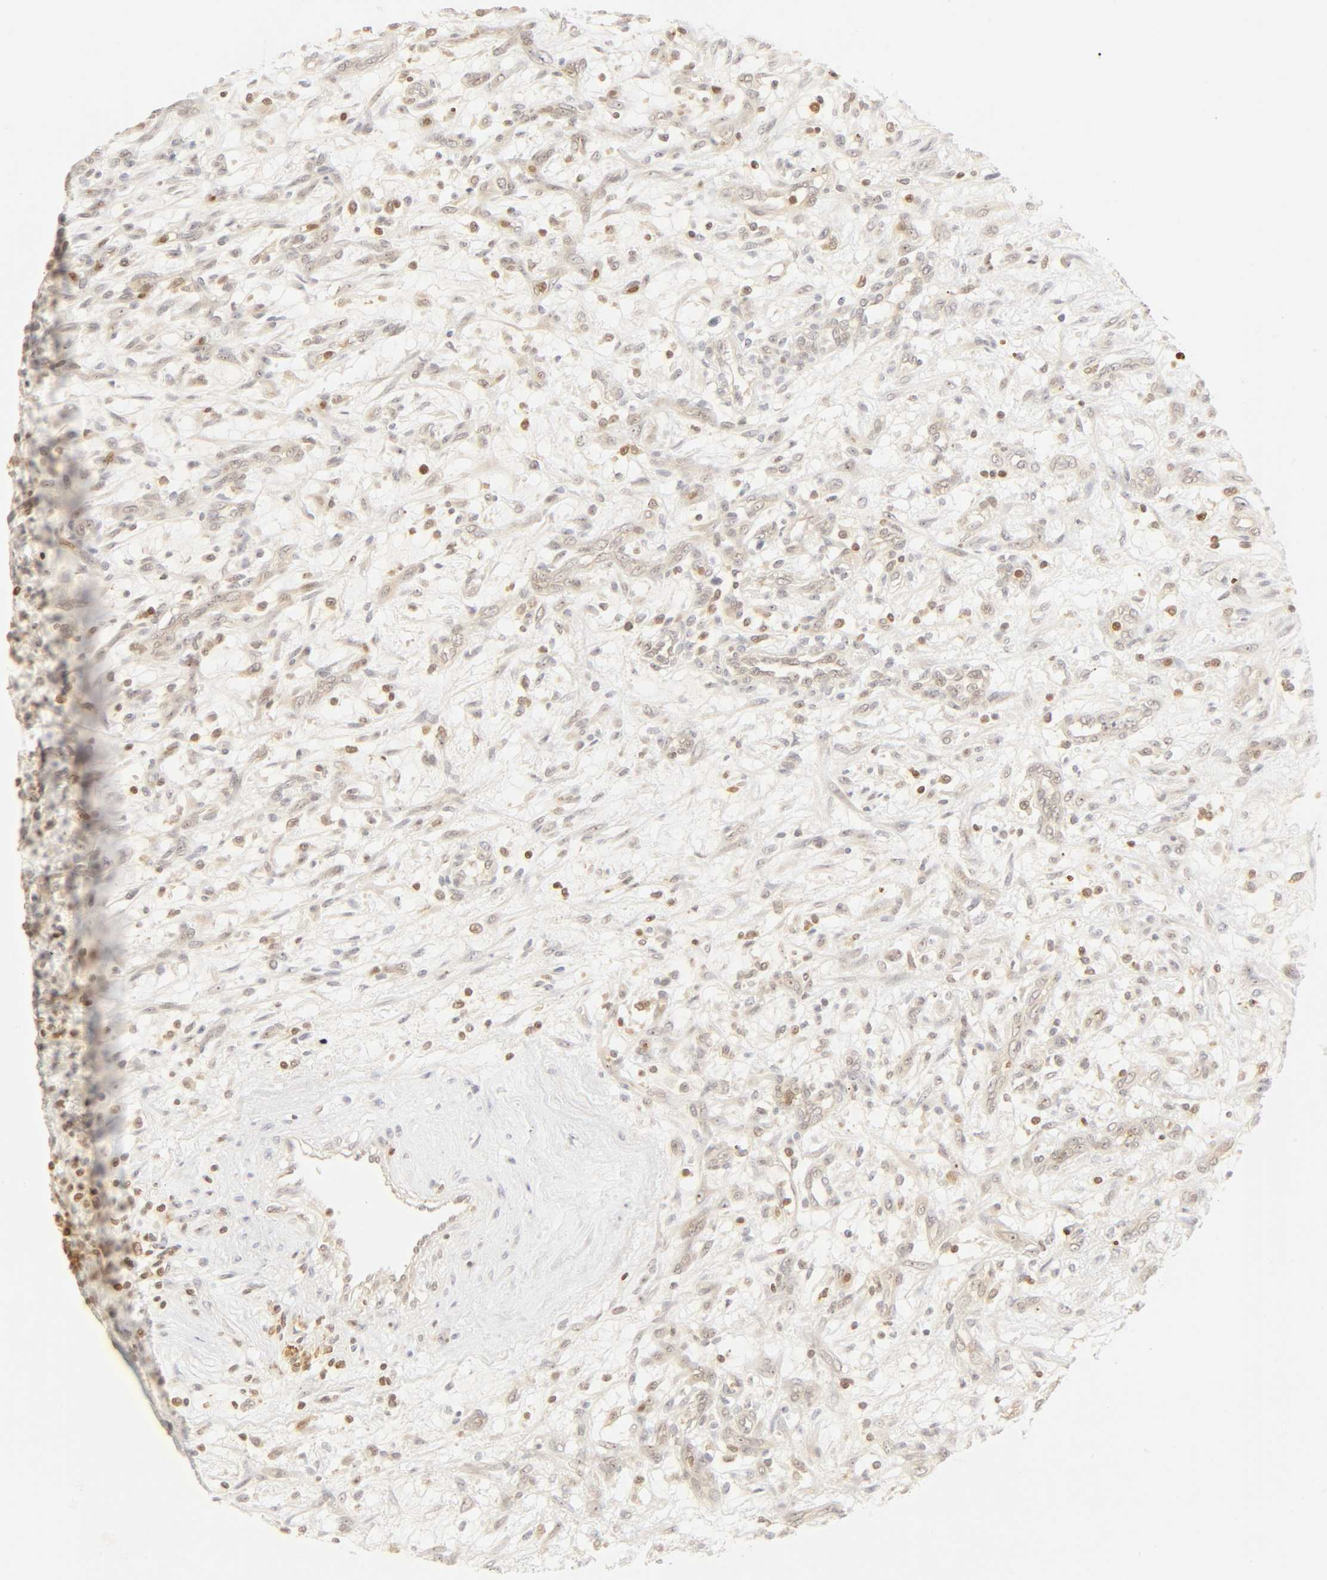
{"staining": {"intensity": "weak", "quantity": "25%-75%", "location": "cytoplasmic/membranous"}, "tissue": "renal cancer", "cell_type": "Tumor cells", "image_type": "cancer", "snomed": [{"axis": "morphology", "description": "Adenocarcinoma, NOS"}, {"axis": "topography", "description": "Kidney"}], "caption": "Protein expression analysis of renal cancer (adenocarcinoma) exhibits weak cytoplasmic/membranous positivity in approximately 25%-75% of tumor cells.", "gene": "KIF2A", "patient": {"sex": "female", "age": 57}}